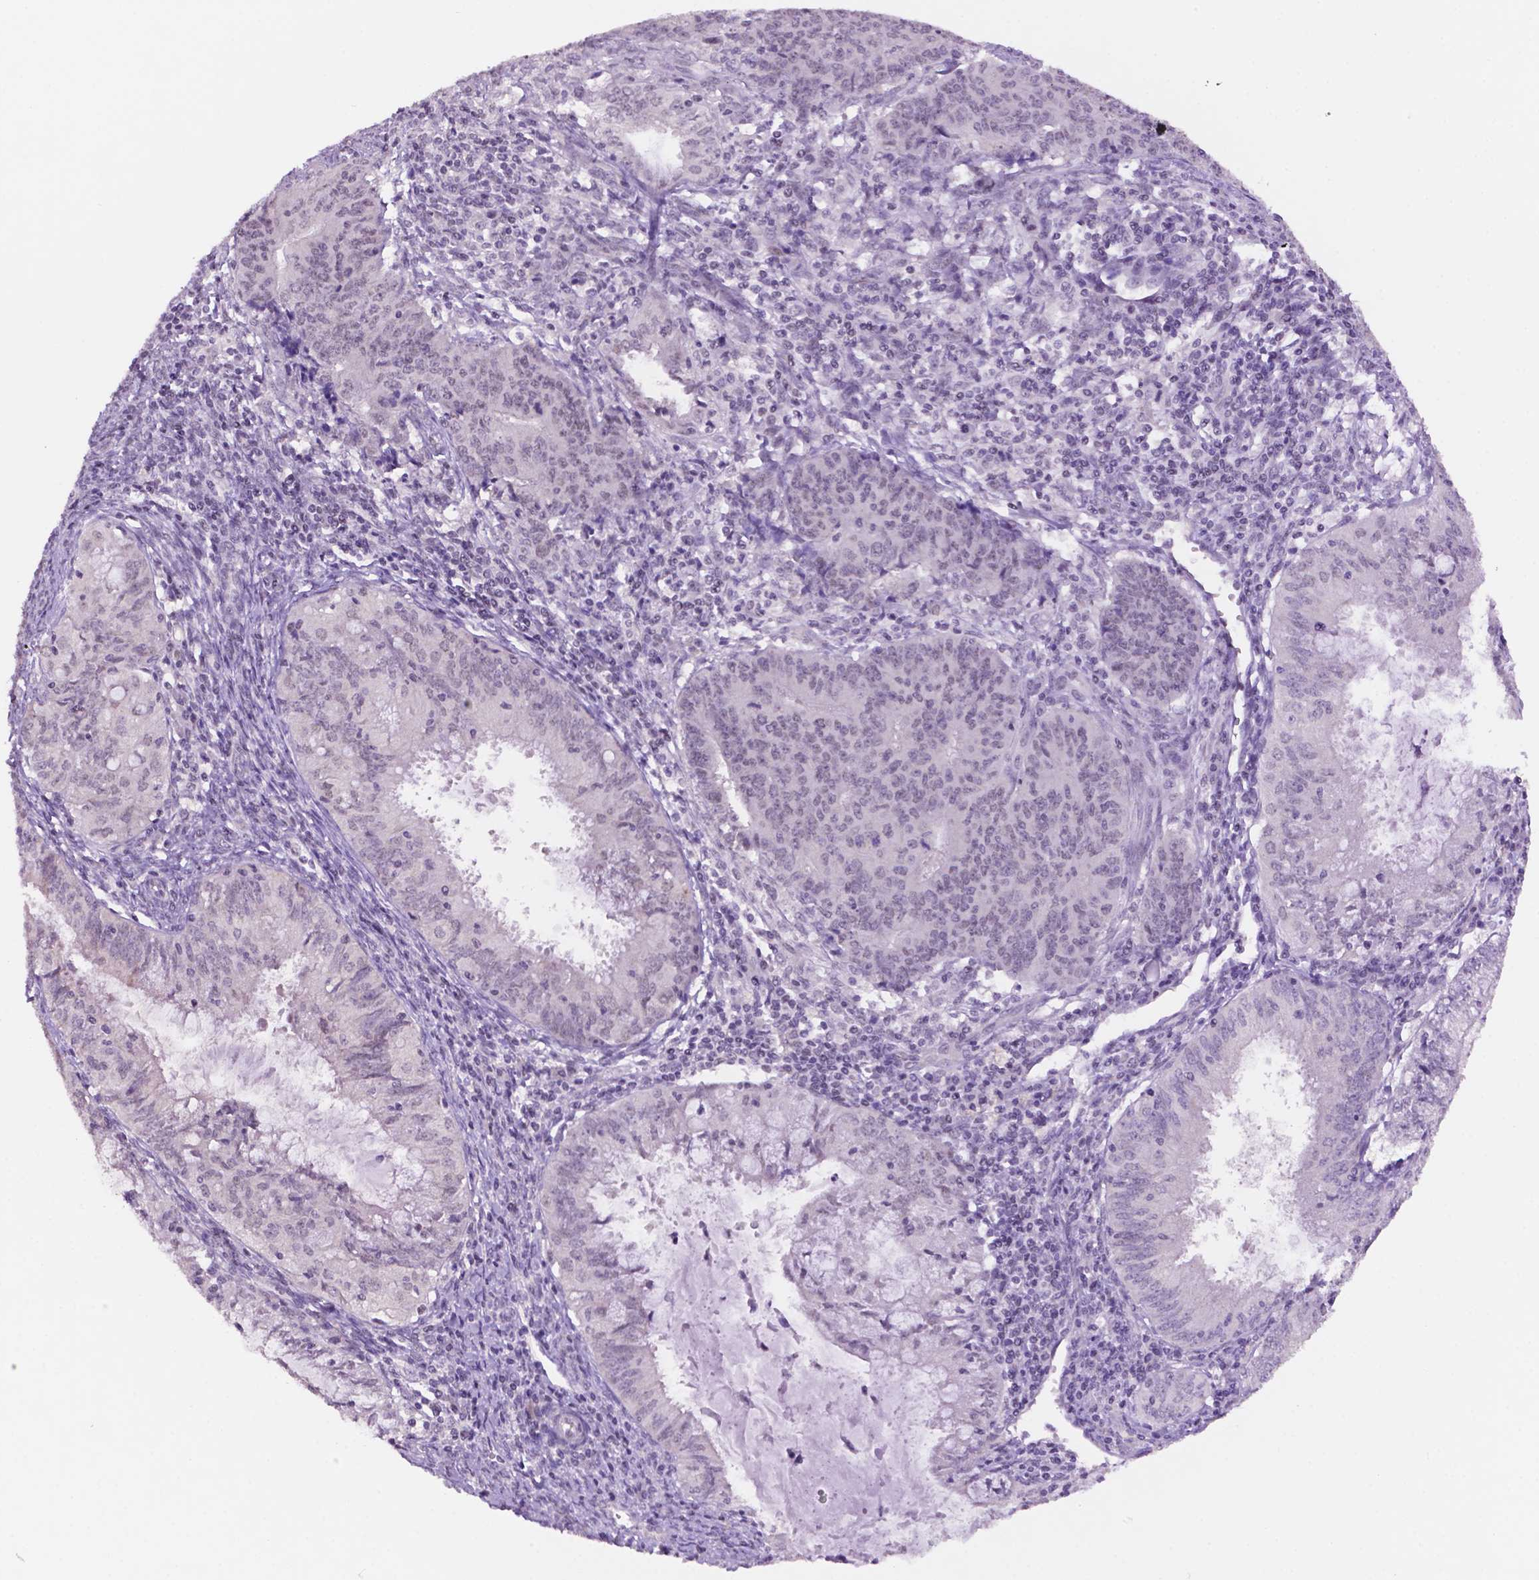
{"staining": {"intensity": "negative", "quantity": "none", "location": "none"}, "tissue": "endometrial cancer", "cell_type": "Tumor cells", "image_type": "cancer", "snomed": [{"axis": "morphology", "description": "Adenocarcinoma, NOS"}, {"axis": "topography", "description": "Endometrium"}], "caption": "The histopathology image exhibits no staining of tumor cells in endometrial adenocarcinoma.", "gene": "NCOR1", "patient": {"sex": "female", "age": 59}}